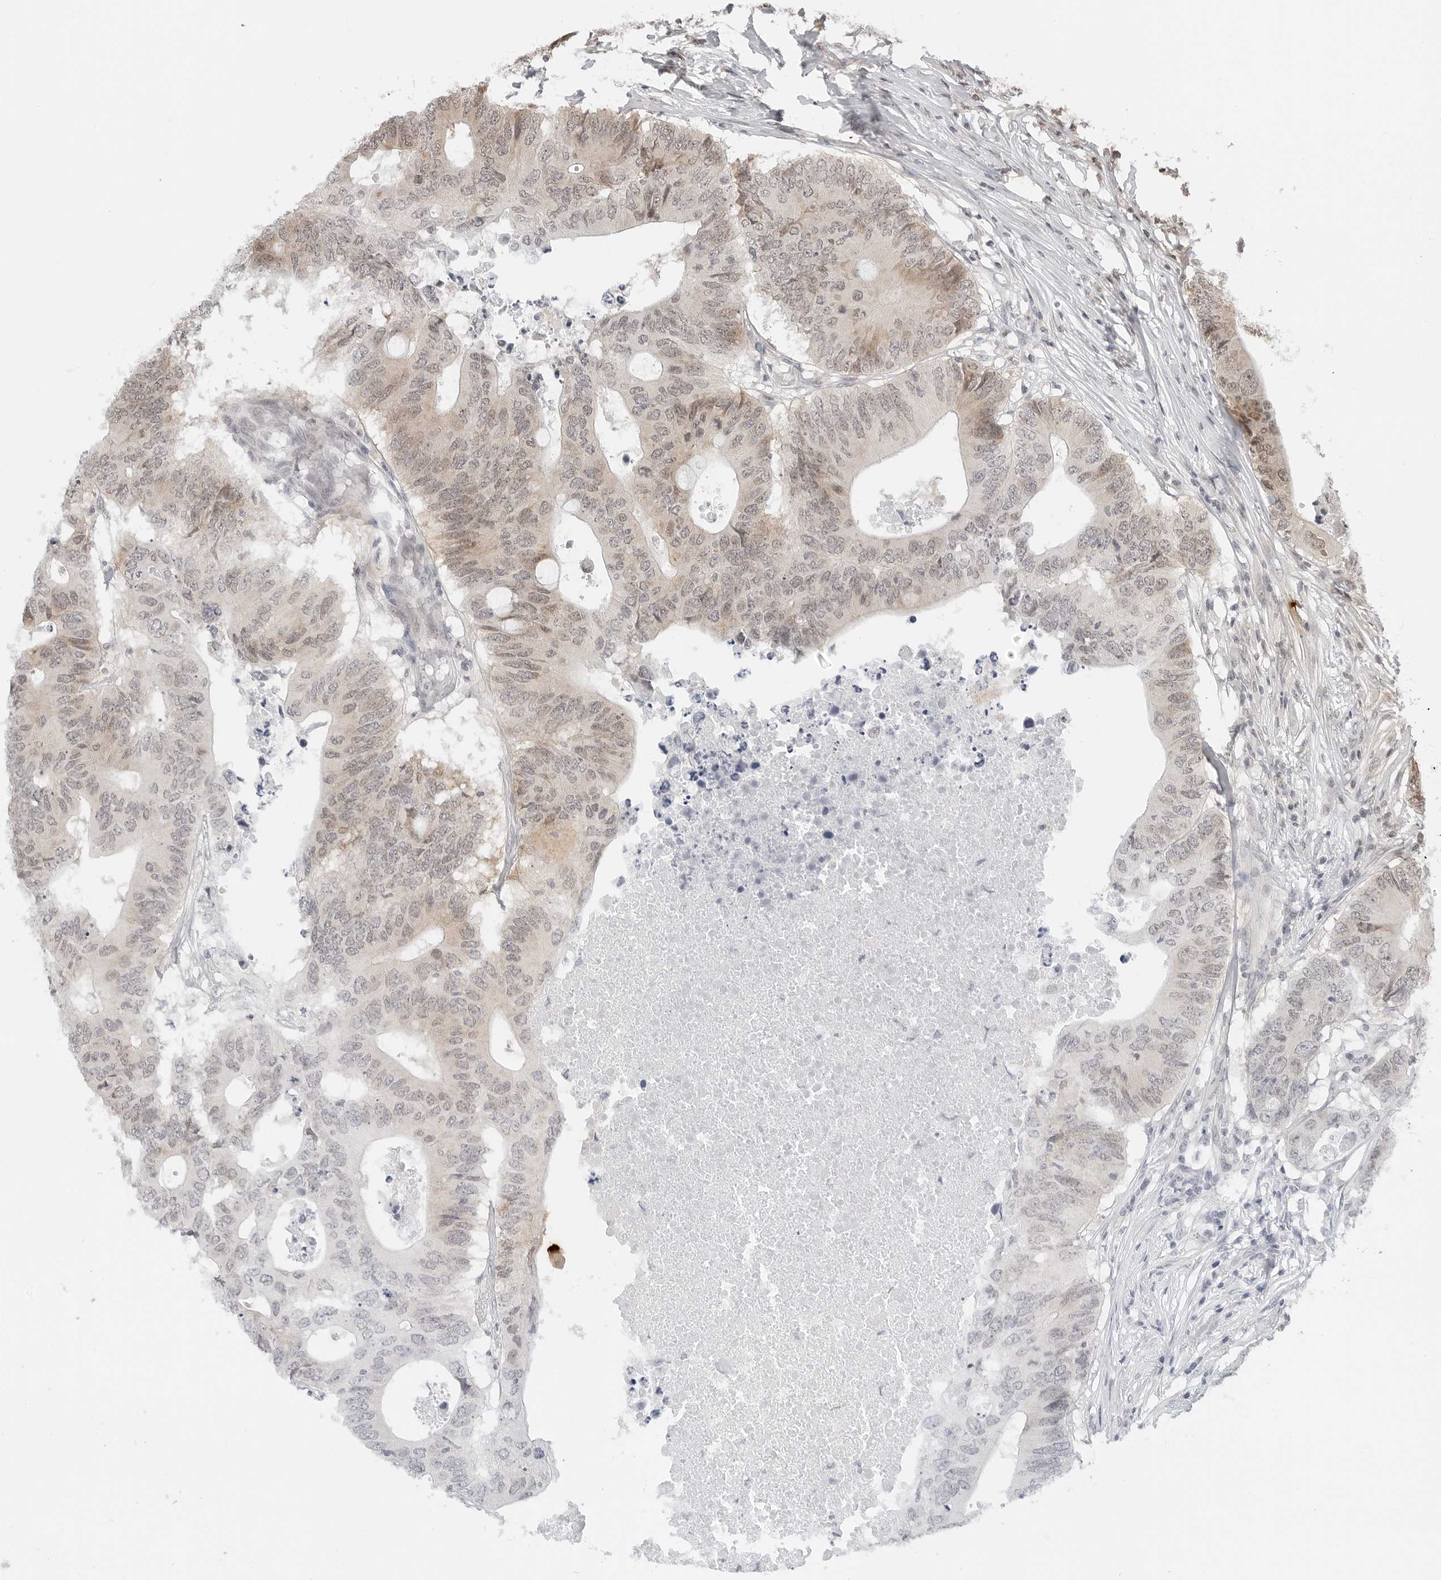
{"staining": {"intensity": "moderate", "quantity": "25%-75%", "location": "cytoplasmic/membranous,nuclear"}, "tissue": "colorectal cancer", "cell_type": "Tumor cells", "image_type": "cancer", "snomed": [{"axis": "morphology", "description": "Adenocarcinoma, NOS"}, {"axis": "topography", "description": "Colon"}], "caption": "Colorectal cancer (adenocarcinoma) stained with a protein marker reveals moderate staining in tumor cells.", "gene": "METAP1", "patient": {"sex": "male", "age": 71}}